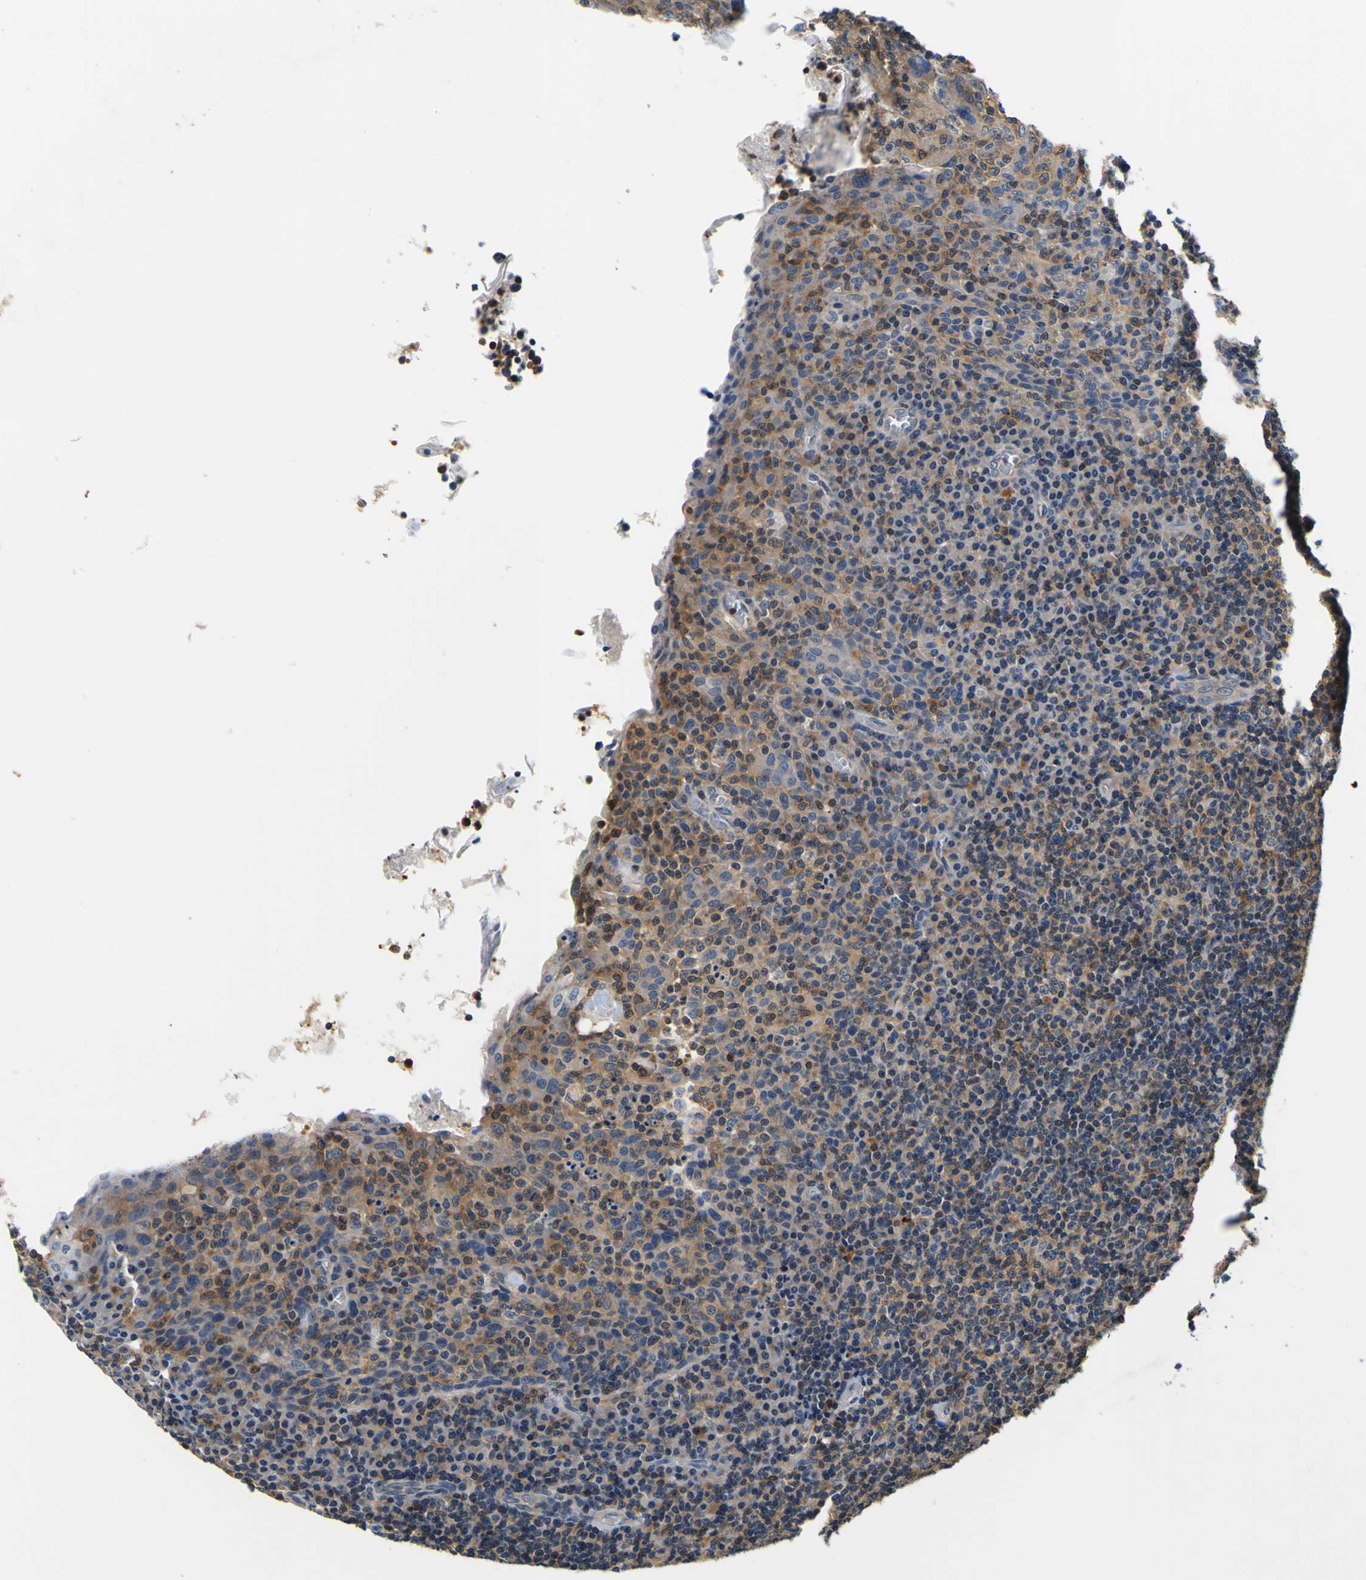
{"staining": {"intensity": "moderate", "quantity": "<25%", "location": "cytoplasmic/membranous"}, "tissue": "tonsil", "cell_type": "Germinal center cells", "image_type": "normal", "snomed": [{"axis": "morphology", "description": "Normal tissue, NOS"}, {"axis": "topography", "description": "Tonsil"}], "caption": "Protein expression analysis of normal human tonsil reveals moderate cytoplasmic/membranous positivity in approximately <25% of germinal center cells. The staining was performed using DAB, with brown indicating positive protein expression. Nuclei are stained blue with hematoxylin.", "gene": "TNIK", "patient": {"sex": "male", "age": 17}}